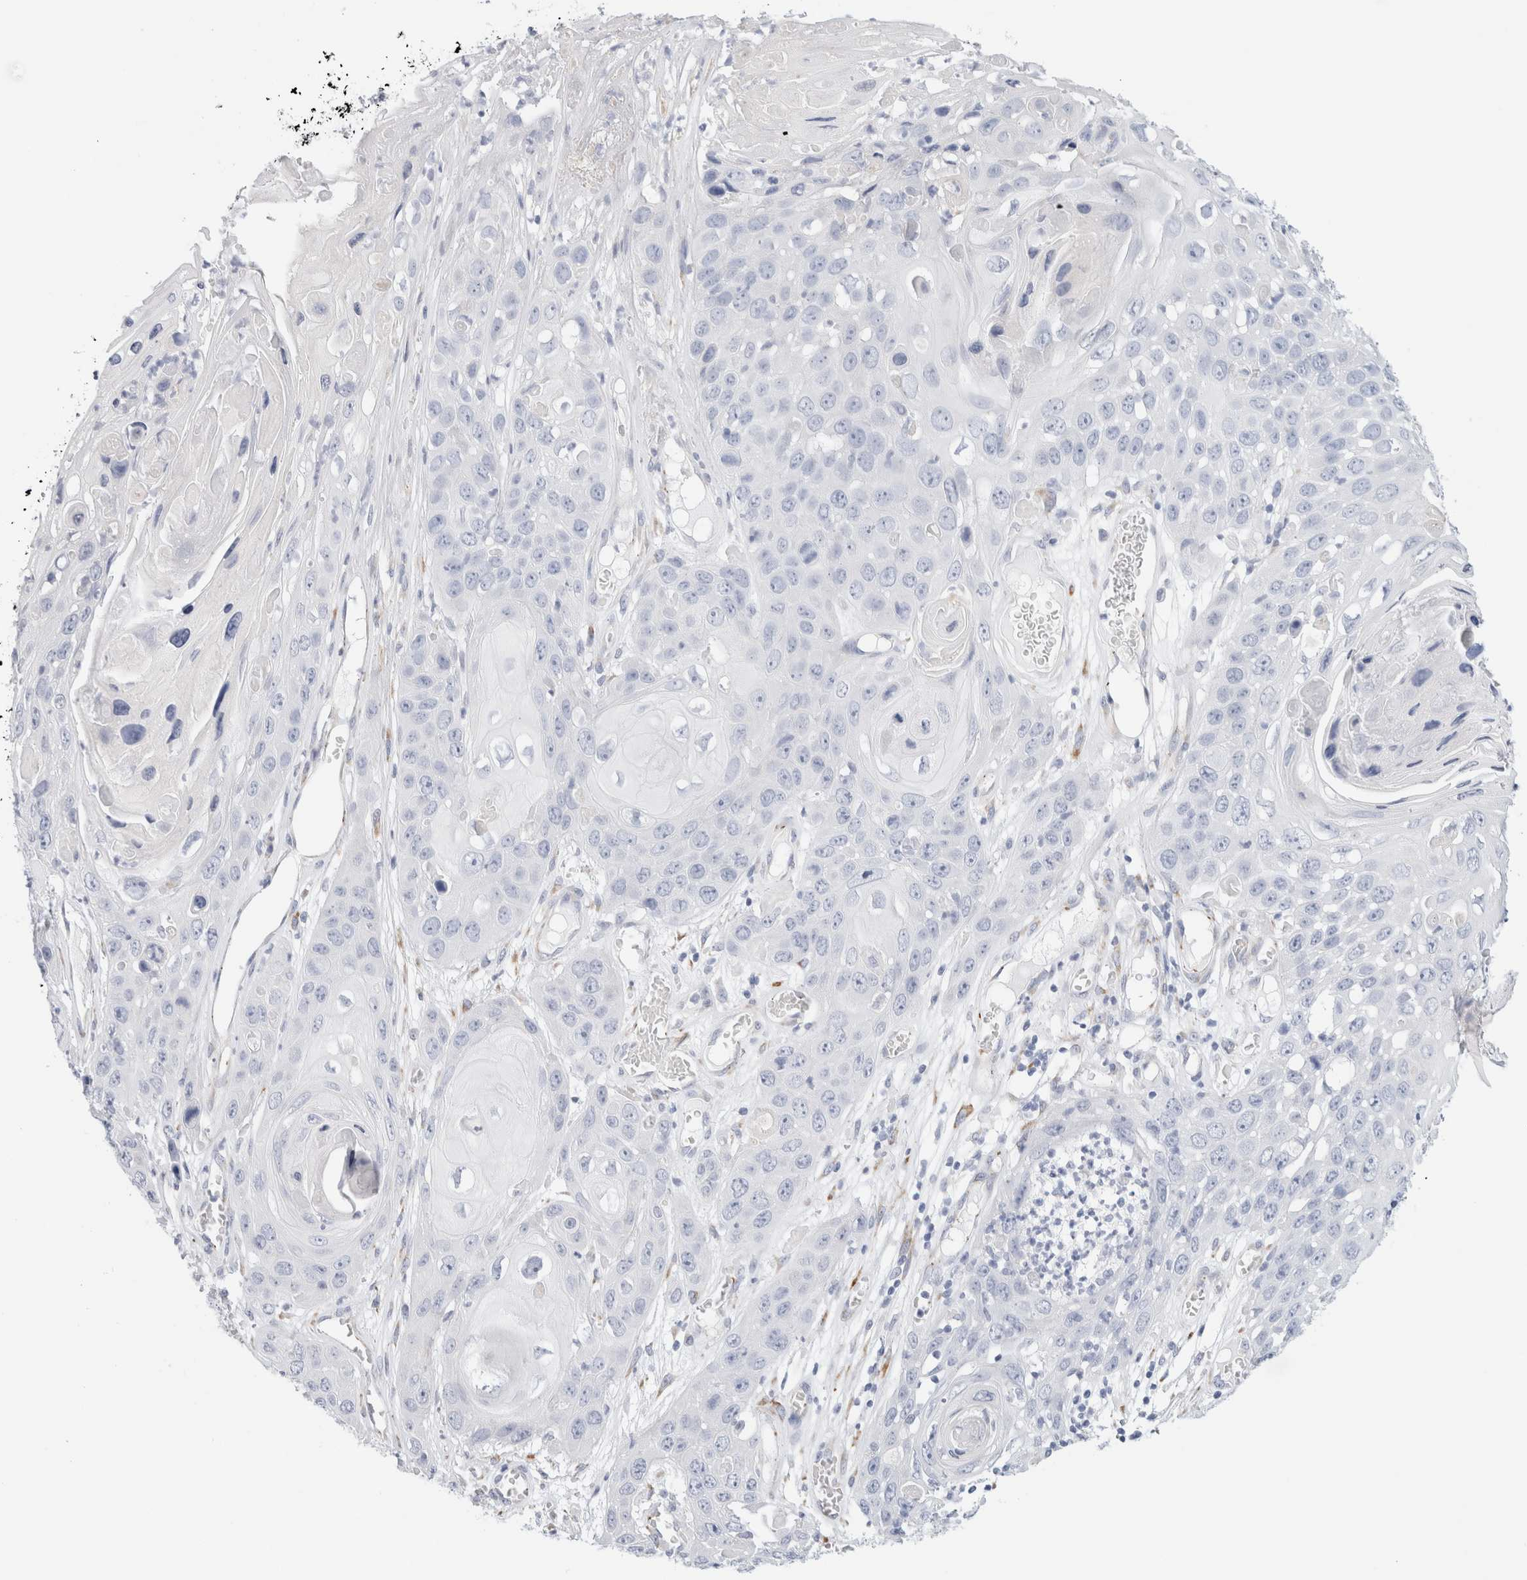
{"staining": {"intensity": "negative", "quantity": "none", "location": "none"}, "tissue": "skin cancer", "cell_type": "Tumor cells", "image_type": "cancer", "snomed": [{"axis": "morphology", "description": "Squamous cell carcinoma, NOS"}, {"axis": "topography", "description": "Skin"}], "caption": "The photomicrograph demonstrates no significant expression in tumor cells of skin cancer.", "gene": "RTN4", "patient": {"sex": "male", "age": 55}}